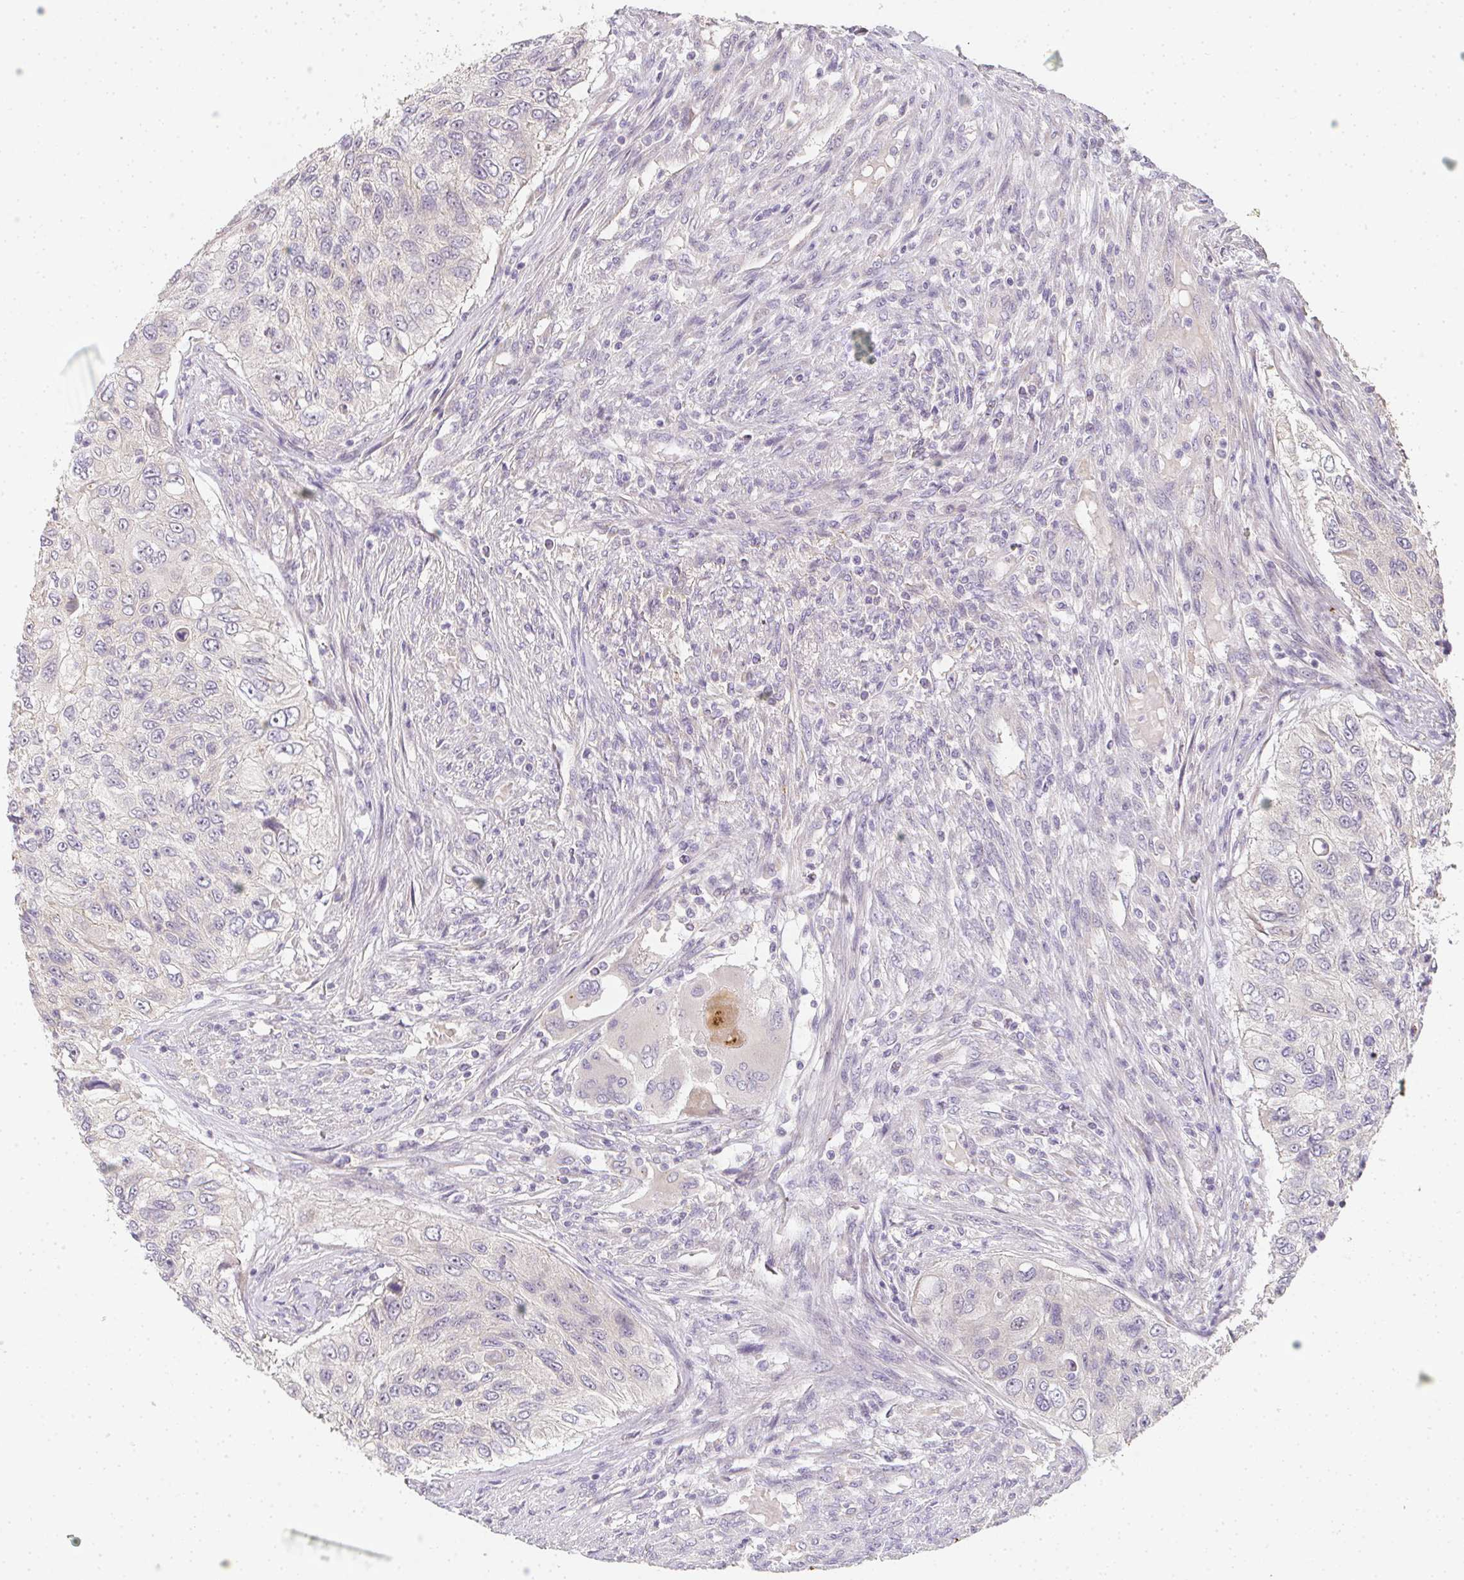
{"staining": {"intensity": "negative", "quantity": "none", "location": "none"}, "tissue": "urothelial cancer", "cell_type": "Tumor cells", "image_type": "cancer", "snomed": [{"axis": "morphology", "description": "Urothelial carcinoma, High grade"}, {"axis": "topography", "description": "Urinary bladder"}], "caption": "High power microscopy histopathology image of an IHC image of urothelial cancer, revealing no significant expression in tumor cells.", "gene": "SLC35B3", "patient": {"sex": "female", "age": 60}}